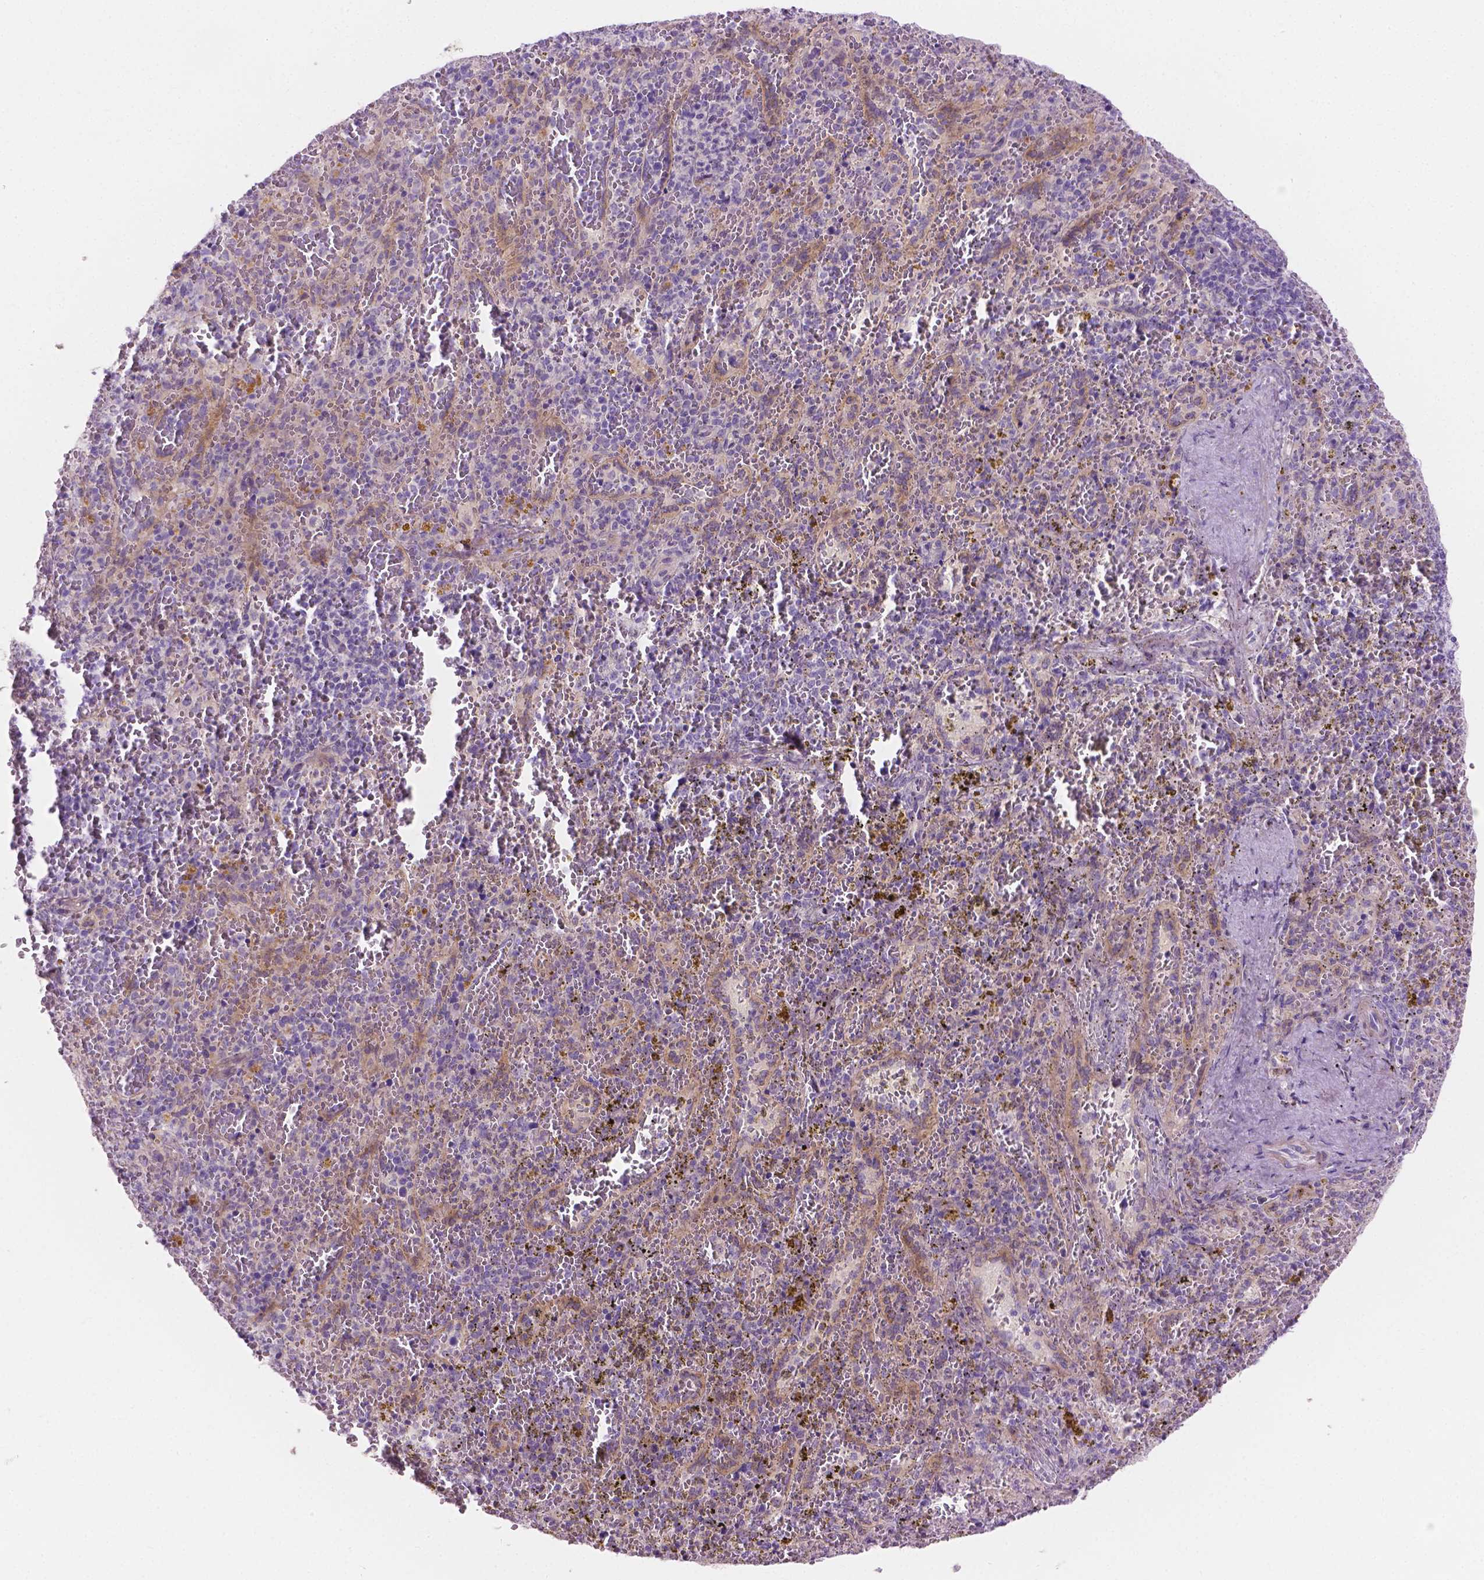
{"staining": {"intensity": "negative", "quantity": "none", "location": "none"}, "tissue": "spleen", "cell_type": "Cells in red pulp", "image_type": "normal", "snomed": [{"axis": "morphology", "description": "Normal tissue, NOS"}, {"axis": "topography", "description": "Spleen"}], "caption": "Cells in red pulp are negative for brown protein staining in unremarkable spleen. (Stains: DAB IHC with hematoxylin counter stain, Microscopy: brightfield microscopy at high magnification).", "gene": "MORN1", "patient": {"sex": "female", "age": 50}}